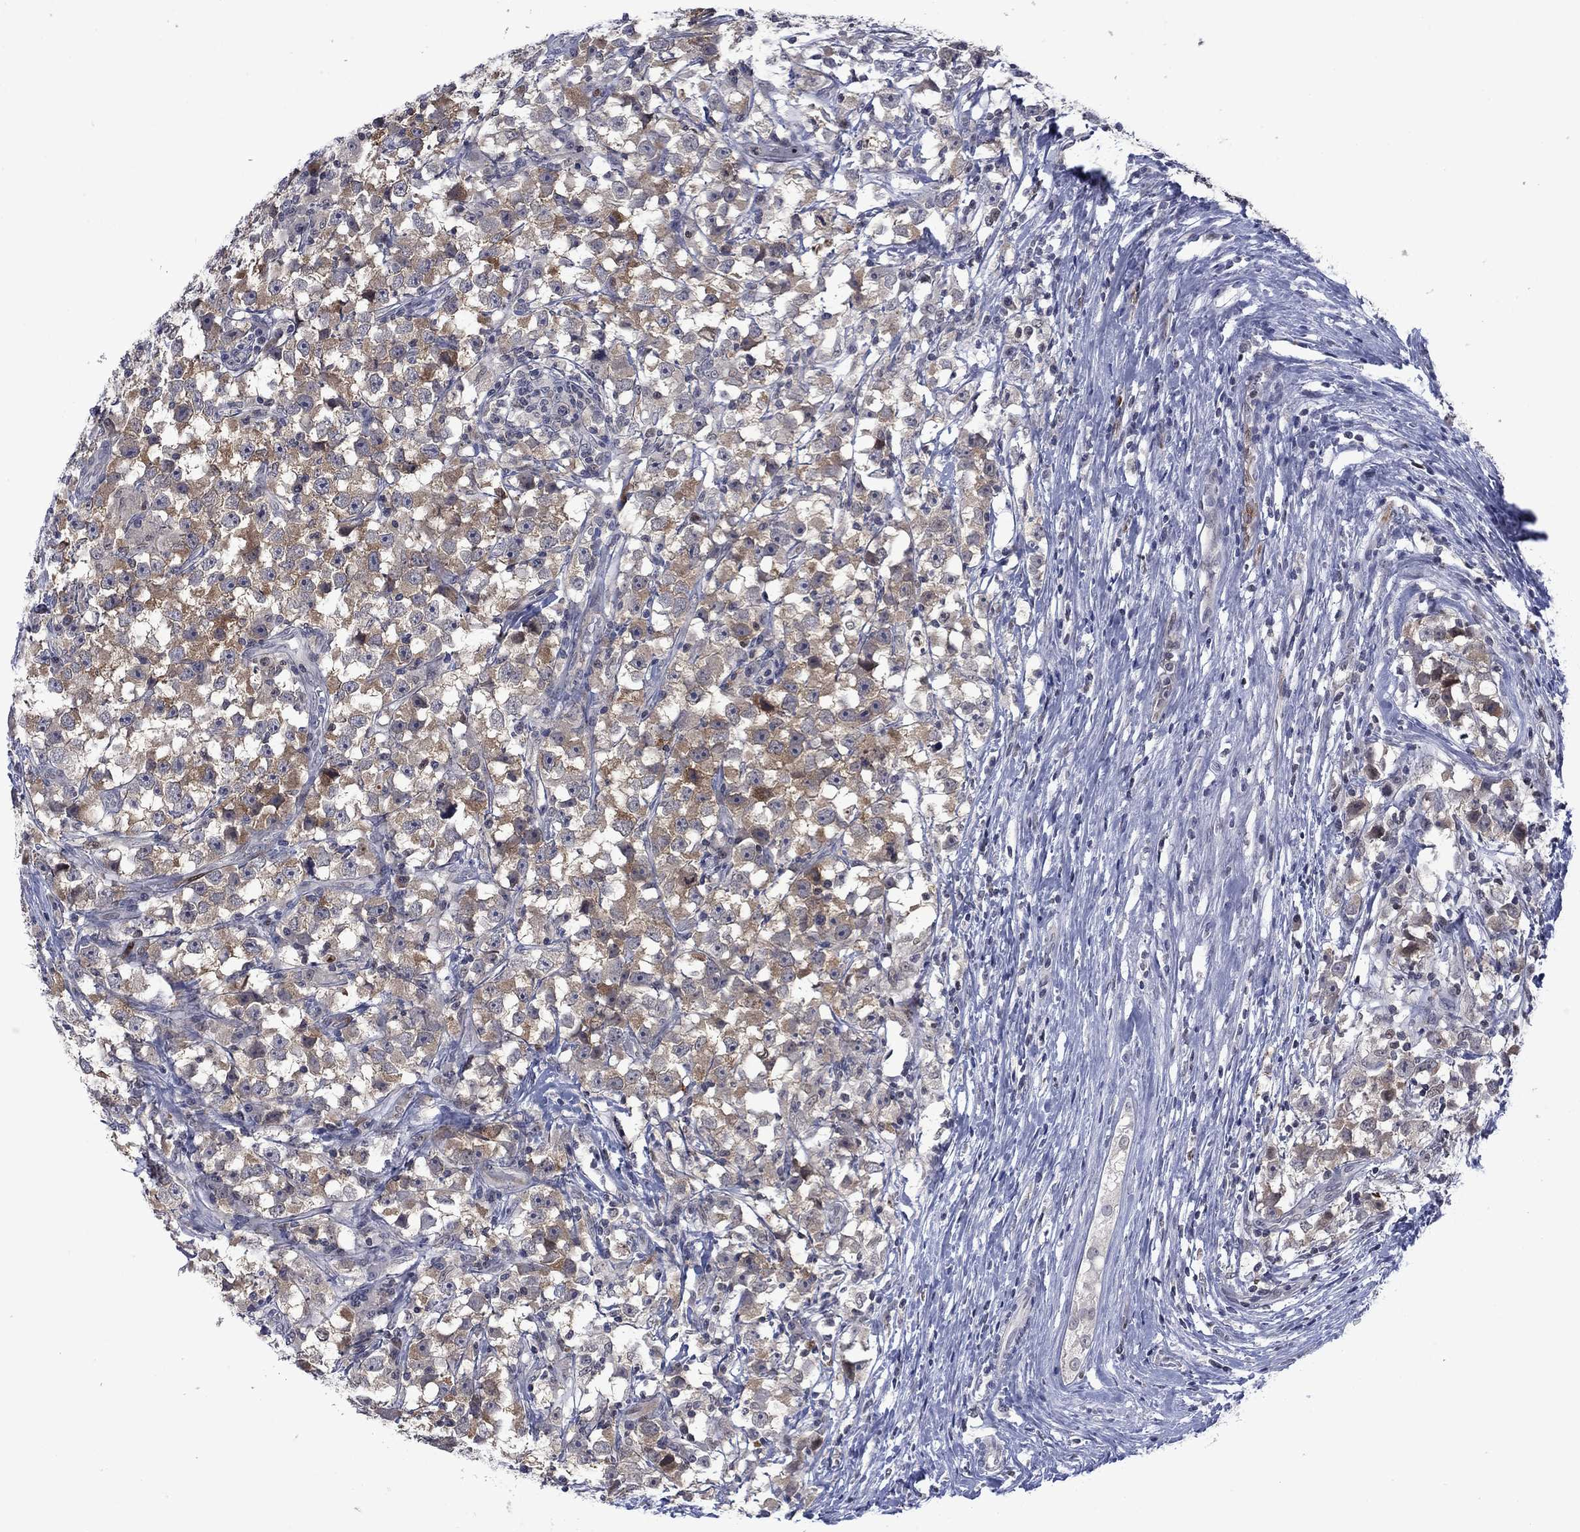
{"staining": {"intensity": "moderate", "quantity": "25%-75%", "location": "cytoplasmic/membranous"}, "tissue": "testis cancer", "cell_type": "Tumor cells", "image_type": "cancer", "snomed": [{"axis": "morphology", "description": "Seminoma, NOS"}, {"axis": "topography", "description": "Testis"}], "caption": "Testis seminoma tissue shows moderate cytoplasmic/membranous staining in approximately 25%-75% of tumor cells, visualized by immunohistochemistry.", "gene": "AGL", "patient": {"sex": "male", "age": 33}}